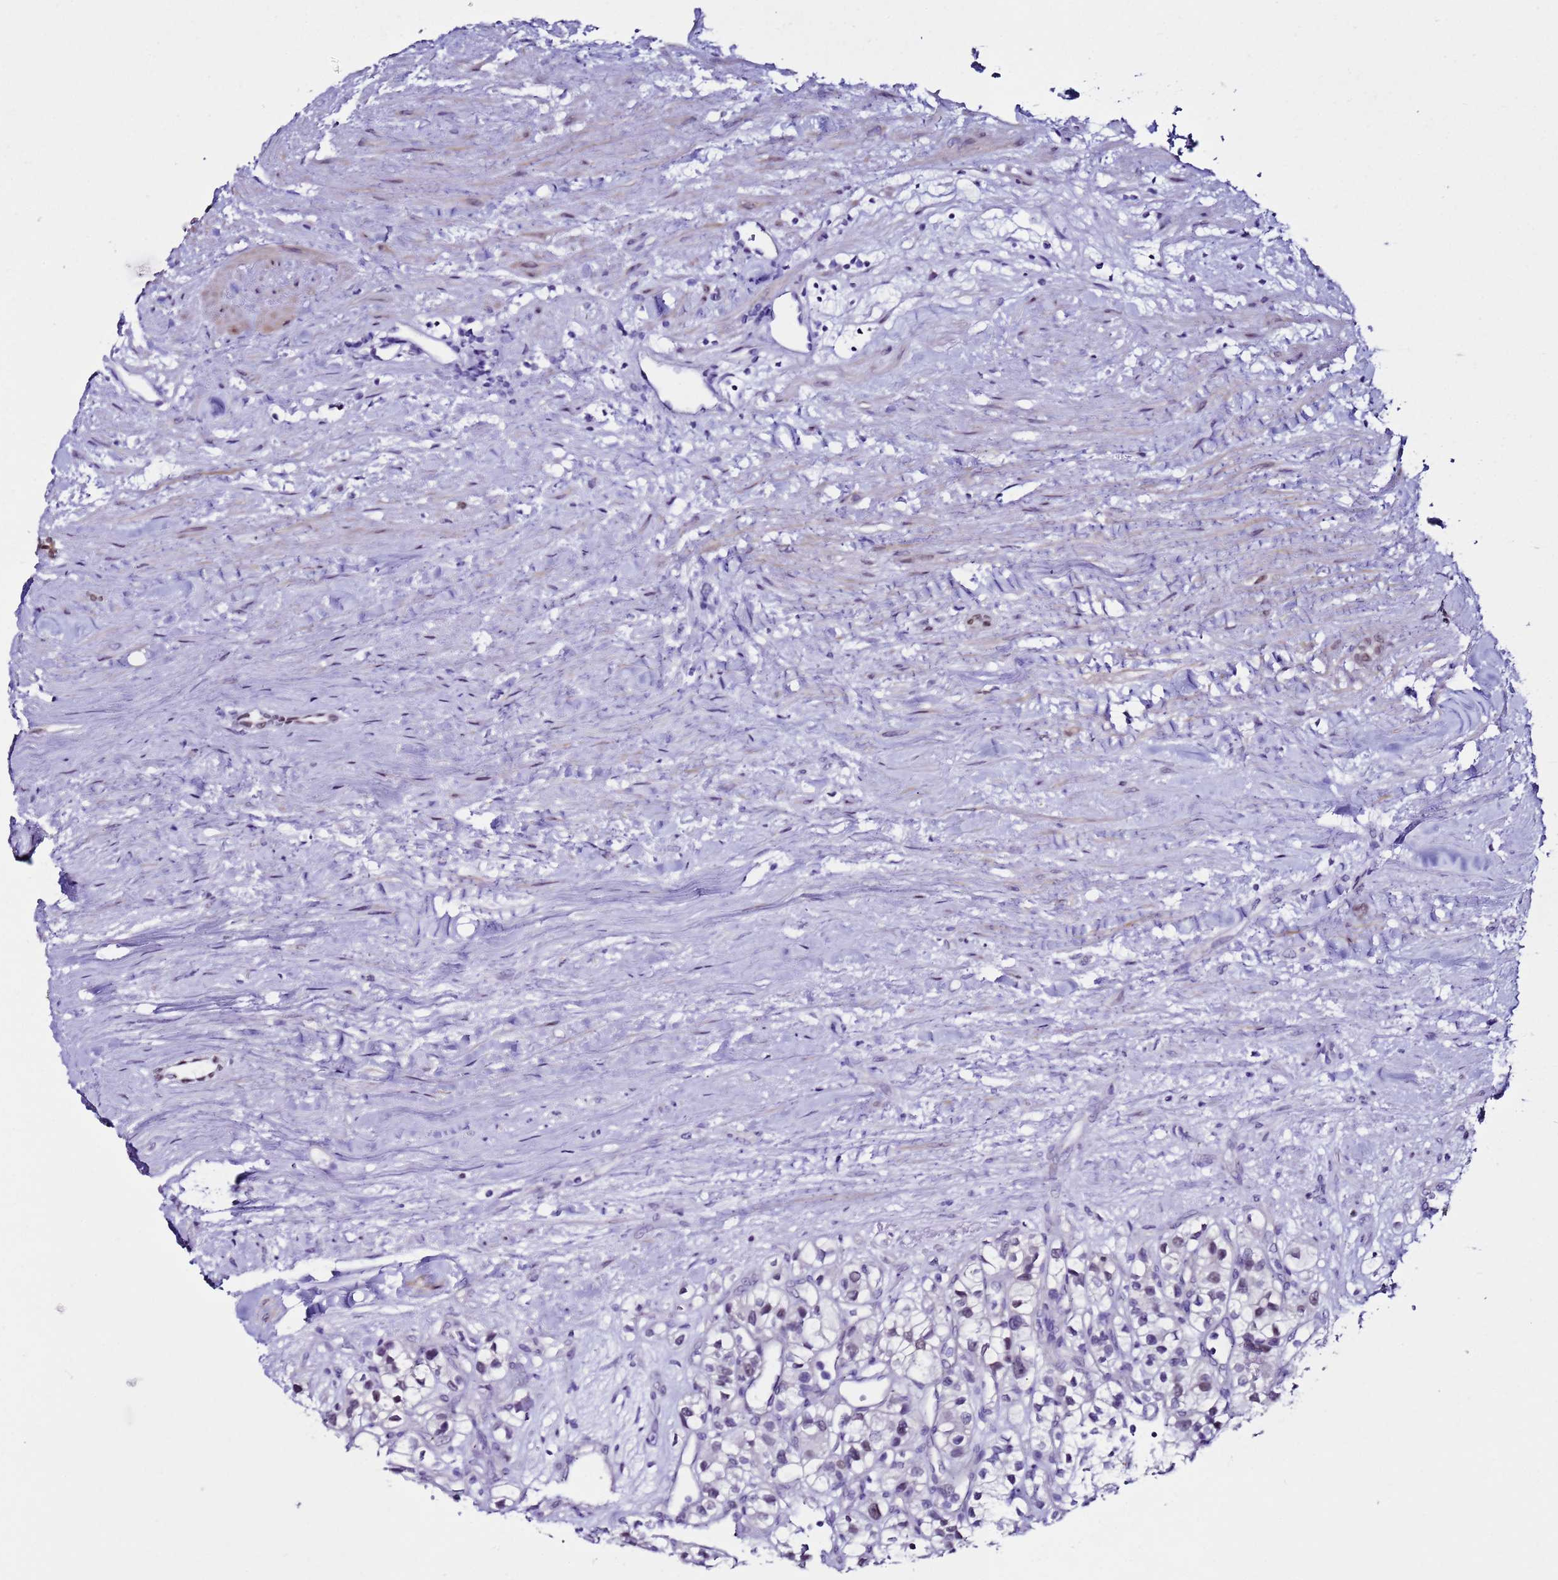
{"staining": {"intensity": "weak", "quantity": "<25%", "location": "nuclear"}, "tissue": "renal cancer", "cell_type": "Tumor cells", "image_type": "cancer", "snomed": [{"axis": "morphology", "description": "Adenocarcinoma, NOS"}, {"axis": "topography", "description": "Kidney"}], "caption": "High power microscopy image of an IHC histopathology image of renal adenocarcinoma, revealing no significant staining in tumor cells. (DAB (3,3'-diaminobenzidine) immunohistochemistry (IHC), high magnification).", "gene": "BCL7A", "patient": {"sex": "female", "age": 57}}